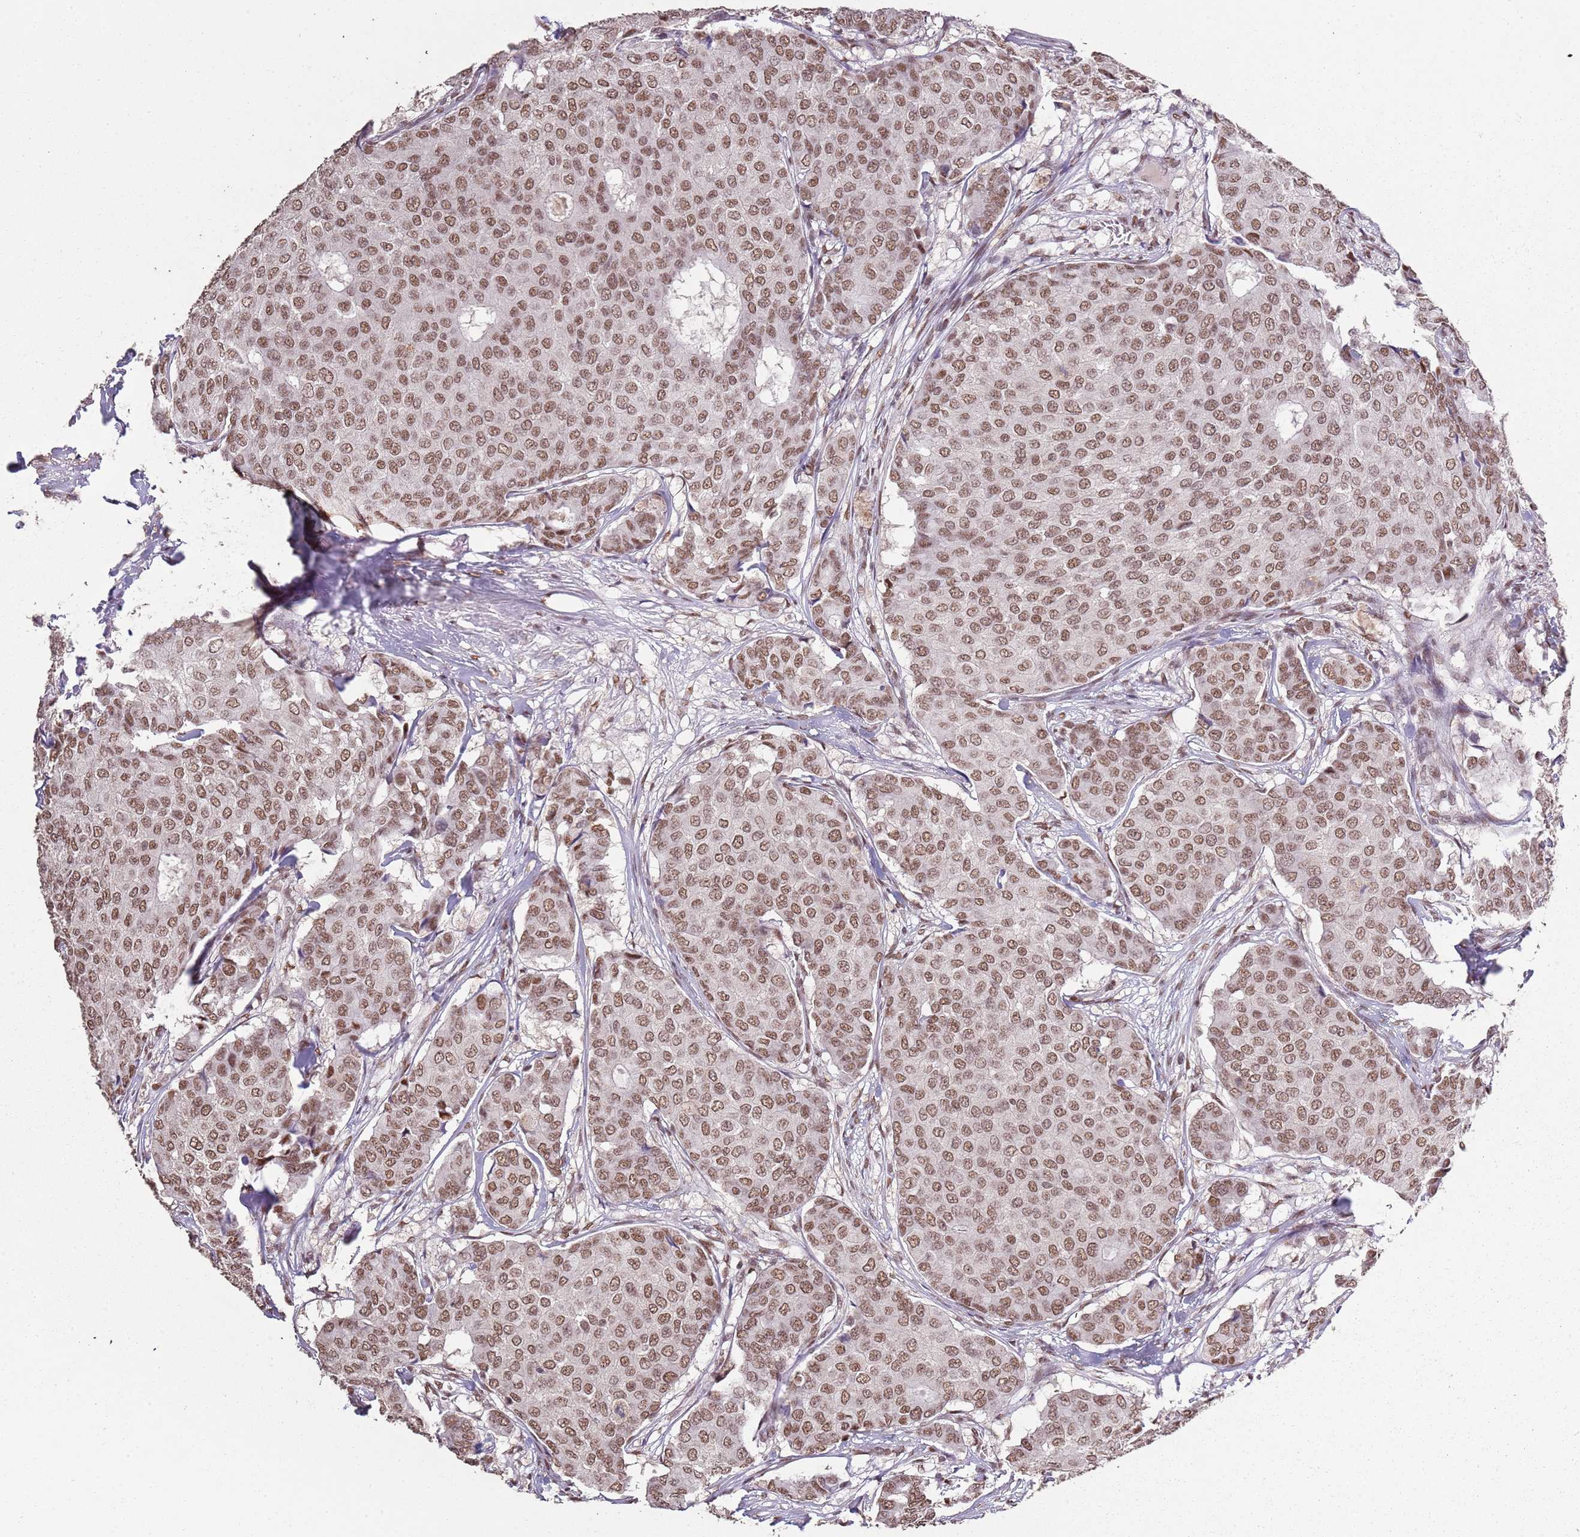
{"staining": {"intensity": "moderate", "quantity": ">75%", "location": "nuclear"}, "tissue": "breast cancer", "cell_type": "Tumor cells", "image_type": "cancer", "snomed": [{"axis": "morphology", "description": "Duct carcinoma"}, {"axis": "topography", "description": "Breast"}], "caption": "Immunohistochemical staining of breast invasive ductal carcinoma exhibits medium levels of moderate nuclear protein staining in approximately >75% of tumor cells.", "gene": "ARL14EP", "patient": {"sex": "female", "age": 75}}